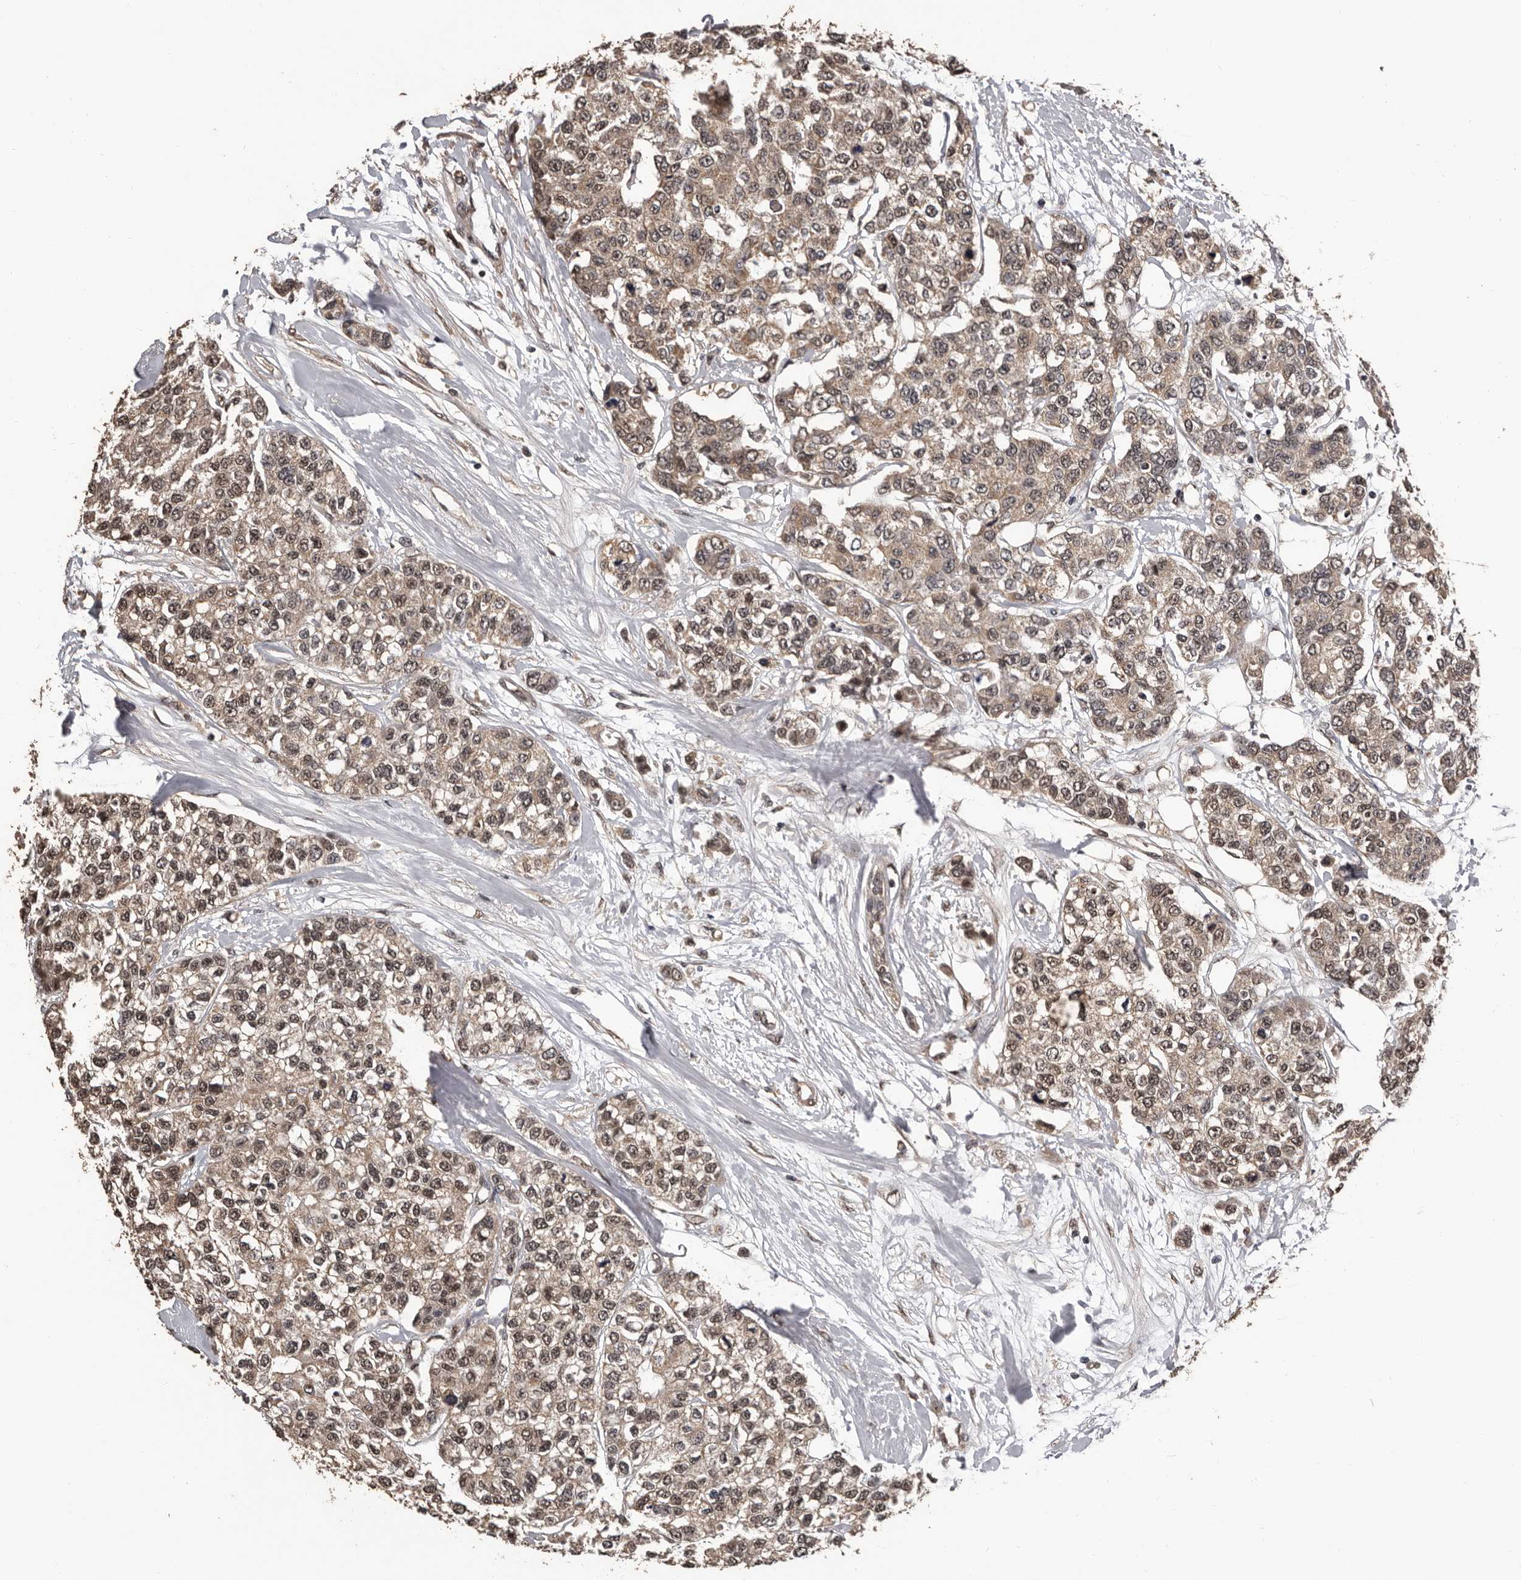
{"staining": {"intensity": "weak", "quantity": ">75%", "location": "cytoplasmic/membranous,nuclear"}, "tissue": "breast cancer", "cell_type": "Tumor cells", "image_type": "cancer", "snomed": [{"axis": "morphology", "description": "Duct carcinoma"}, {"axis": "topography", "description": "Breast"}], "caption": "Immunohistochemical staining of breast cancer (infiltrating ductal carcinoma) displays low levels of weak cytoplasmic/membranous and nuclear protein staining in about >75% of tumor cells.", "gene": "VPS37A", "patient": {"sex": "female", "age": 51}}